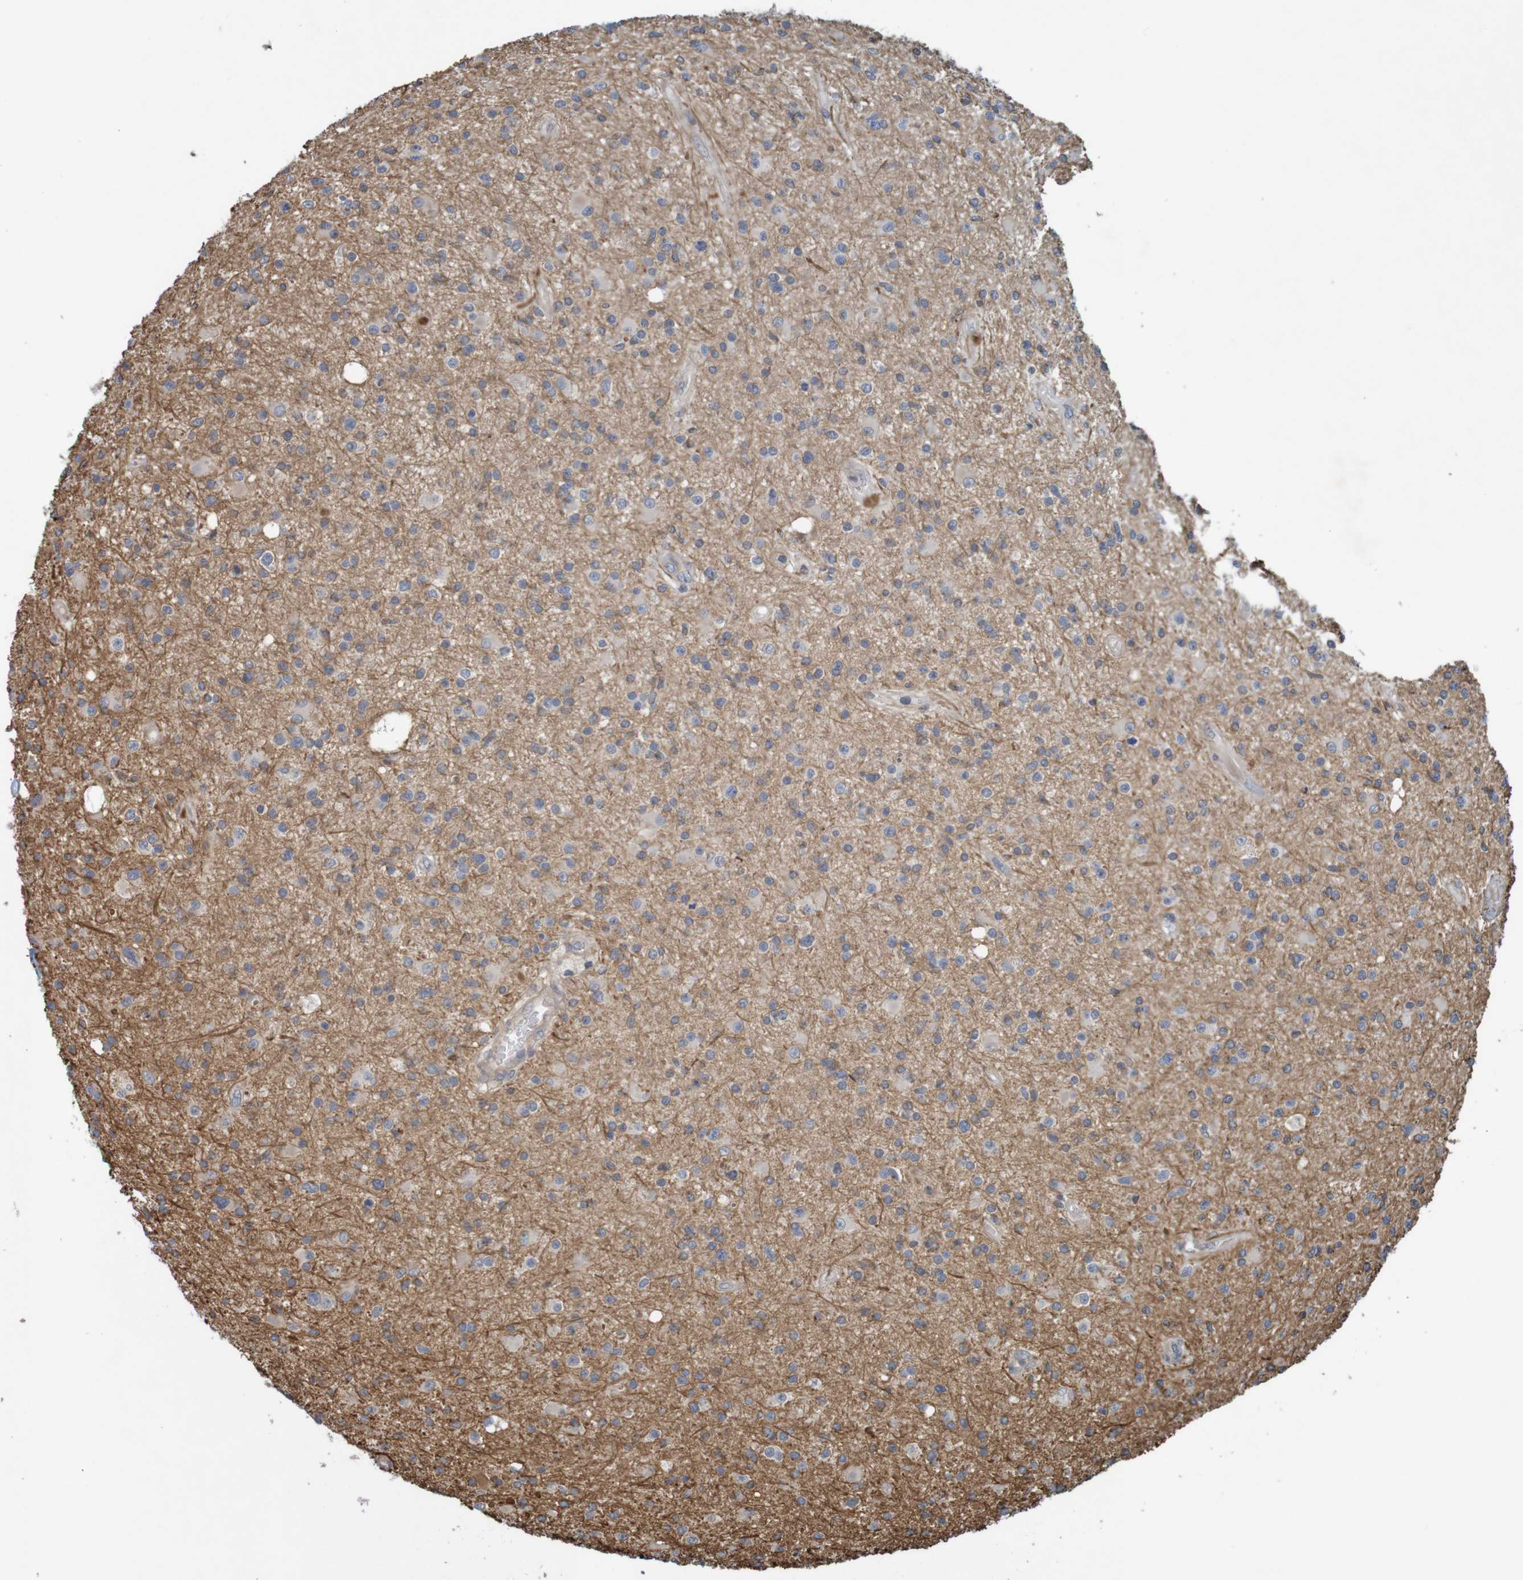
{"staining": {"intensity": "negative", "quantity": "none", "location": "none"}, "tissue": "glioma", "cell_type": "Tumor cells", "image_type": "cancer", "snomed": [{"axis": "morphology", "description": "Glioma, malignant, High grade"}, {"axis": "topography", "description": "Brain"}], "caption": "A high-resolution micrograph shows IHC staining of glioma, which reveals no significant expression in tumor cells.", "gene": "ARHGEF11", "patient": {"sex": "male", "age": 33}}